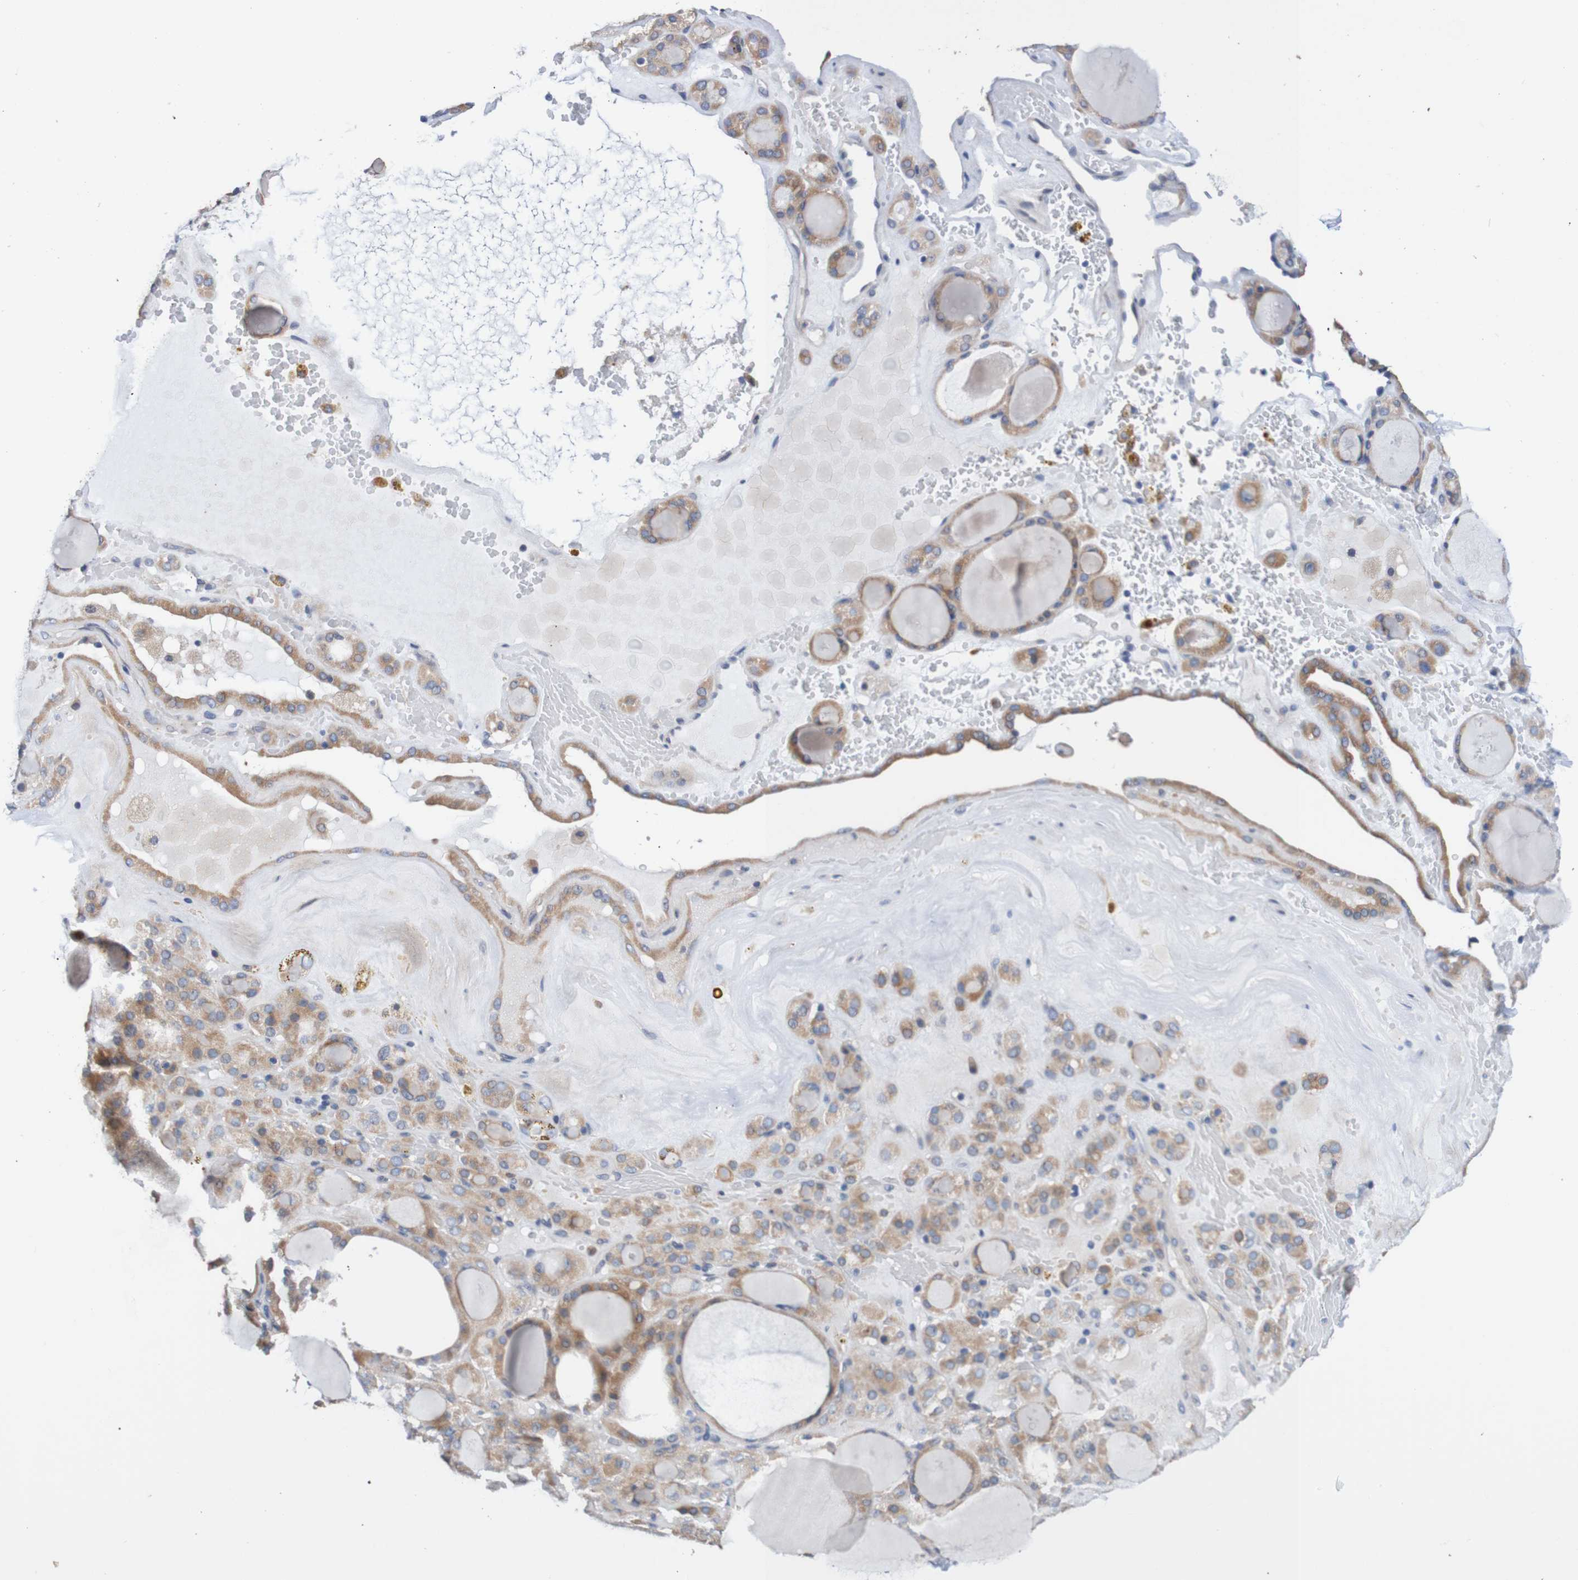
{"staining": {"intensity": "moderate", "quantity": ">75%", "location": "cytoplasmic/membranous"}, "tissue": "thyroid gland", "cell_type": "Glandular cells", "image_type": "normal", "snomed": [{"axis": "morphology", "description": "Normal tissue, NOS"}, {"axis": "morphology", "description": "Carcinoma, NOS"}, {"axis": "topography", "description": "Thyroid gland"}], "caption": "Moderate cytoplasmic/membranous protein positivity is identified in approximately >75% of glandular cells in thyroid gland. (DAB IHC, brown staining for protein, blue staining for nuclei).", "gene": "FIBP", "patient": {"sex": "female", "age": 86}}